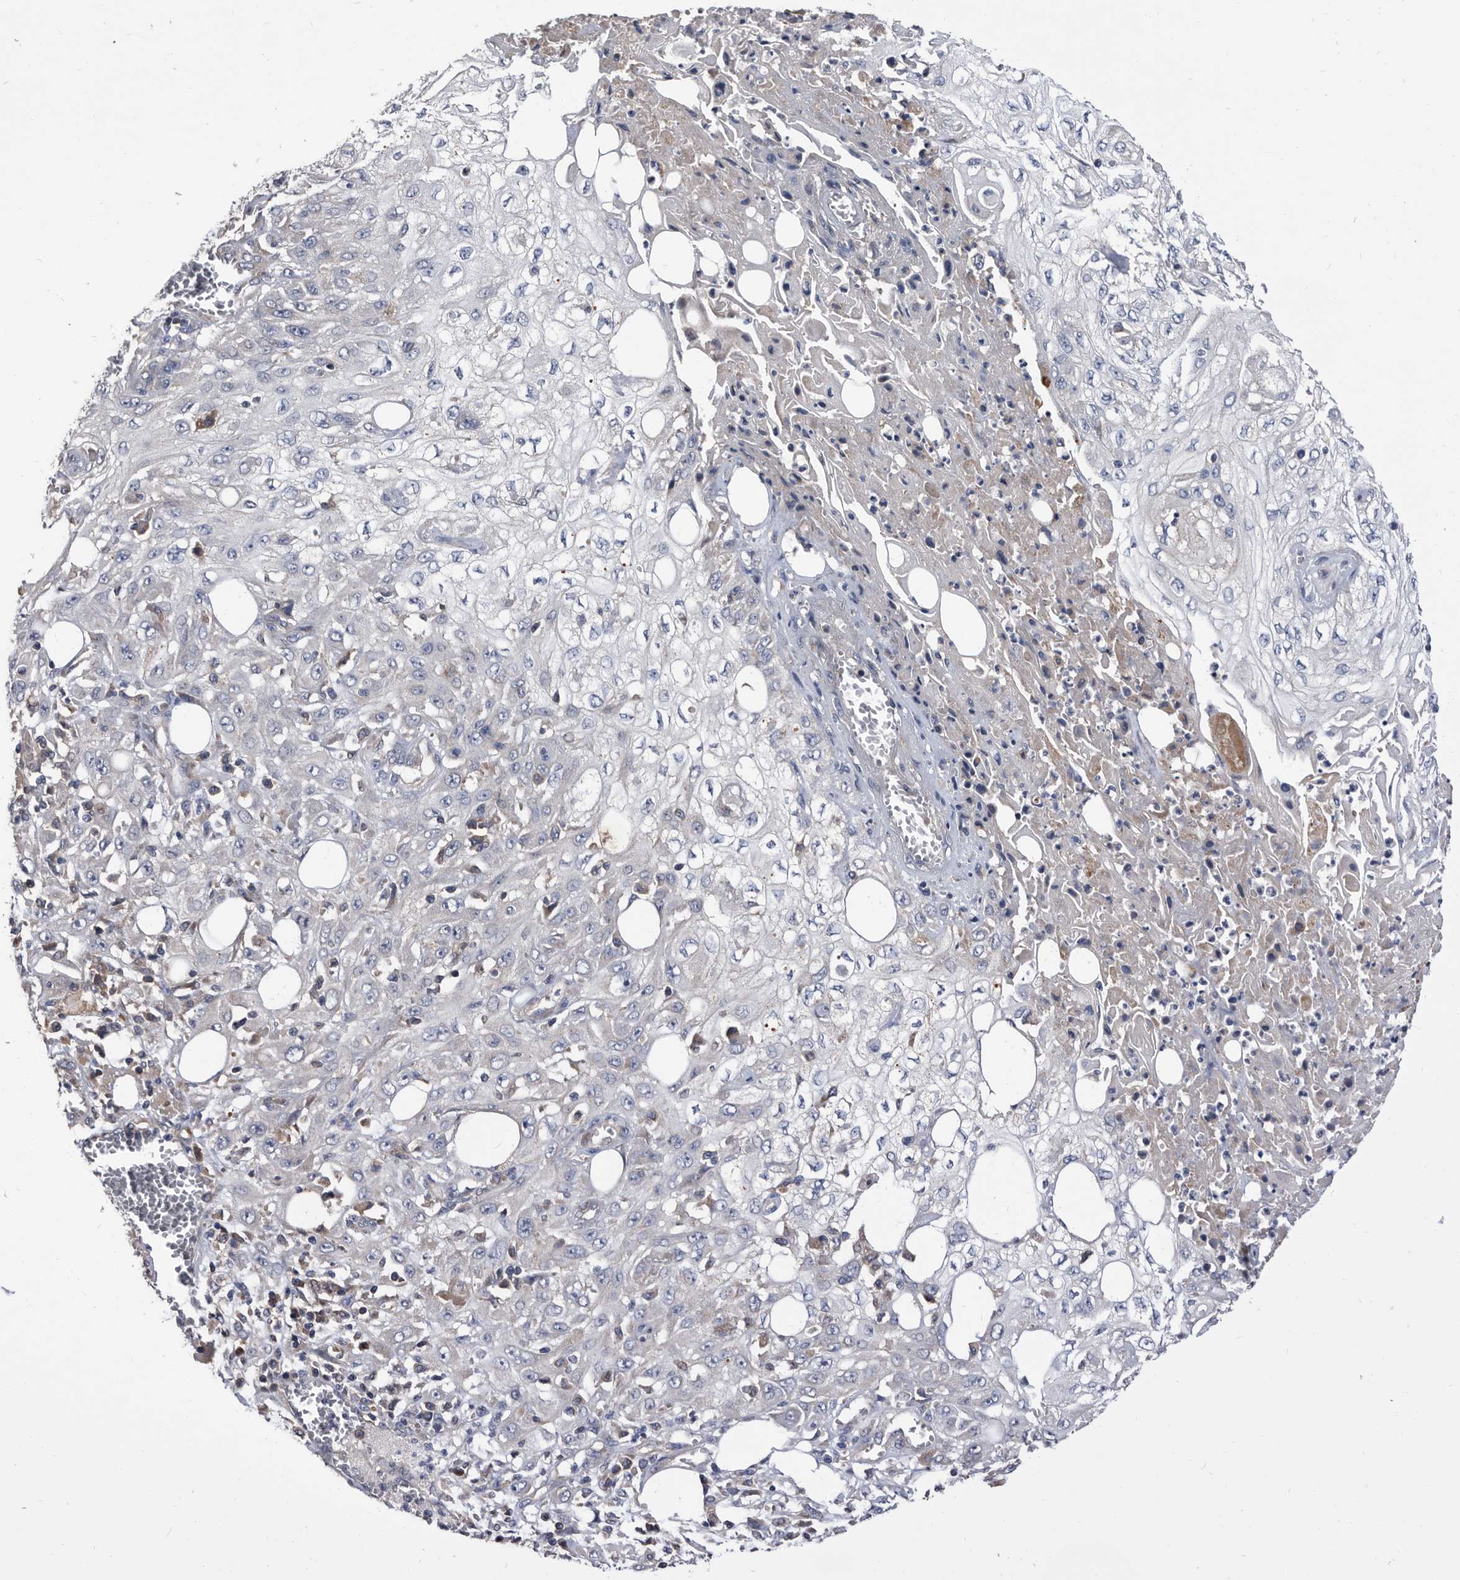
{"staining": {"intensity": "negative", "quantity": "none", "location": "none"}, "tissue": "skin cancer", "cell_type": "Tumor cells", "image_type": "cancer", "snomed": [{"axis": "morphology", "description": "Squamous cell carcinoma, NOS"}, {"axis": "morphology", "description": "Squamous cell carcinoma, metastatic, NOS"}, {"axis": "topography", "description": "Skin"}, {"axis": "topography", "description": "Lymph node"}], "caption": "The histopathology image displays no significant expression in tumor cells of squamous cell carcinoma (skin).", "gene": "DTNBP1", "patient": {"sex": "male", "age": 75}}